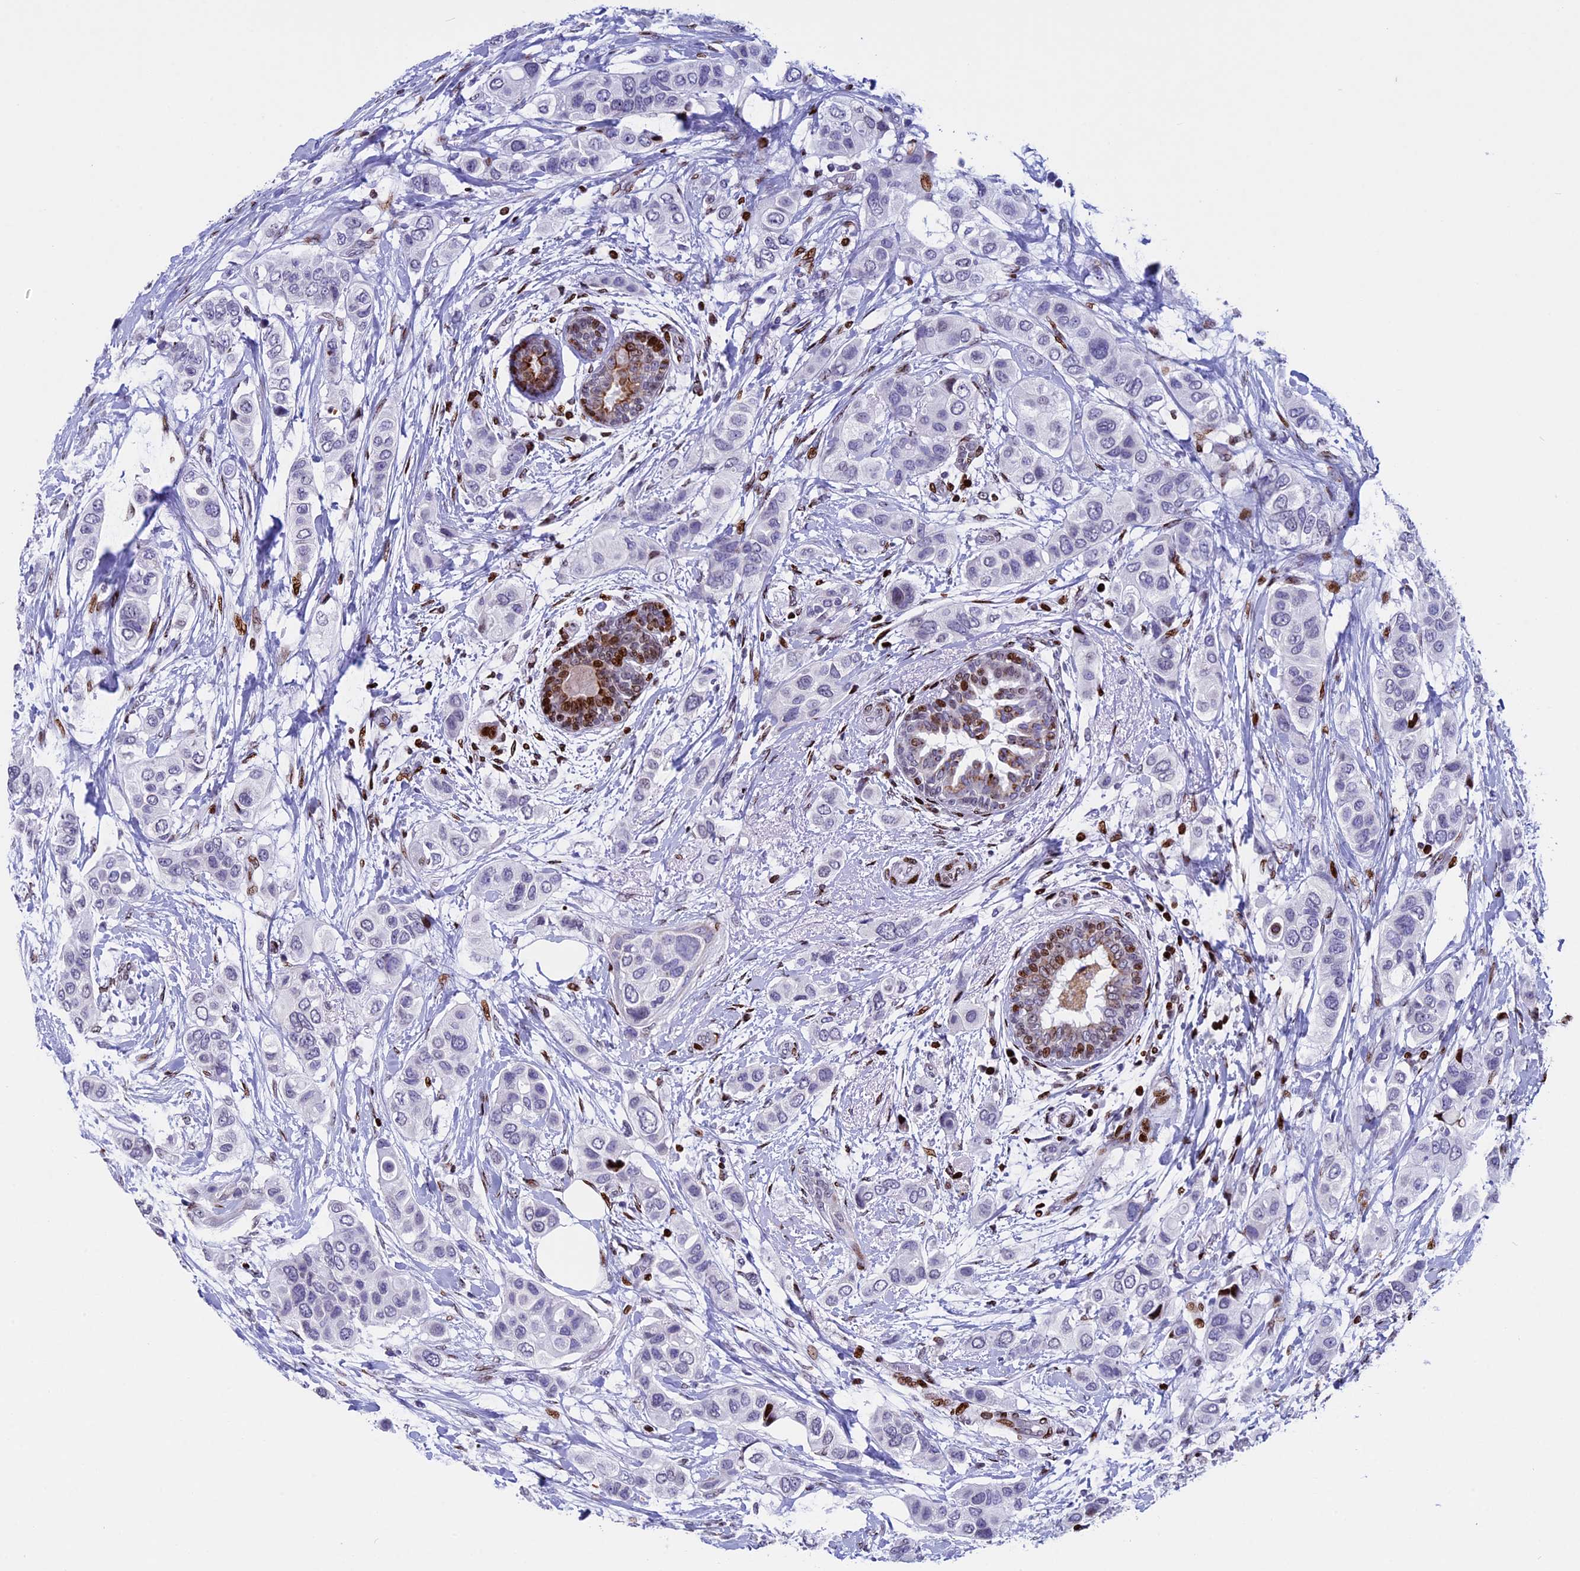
{"staining": {"intensity": "negative", "quantity": "none", "location": "none"}, "tissue": "breast cancer", "cell_type": "Tumor cells", "image_type": "cancer", "snomed": [{"axis": "morphology", "description": "Lobular carcinoma"}, {"axis": "topography", "description": "Breast"}], "caption": "IHC micrograph of neoplastic tissue: breast cancer stained with DAB demonstrates no significant protein staining in tumor cells.", "gene": "BTBD3", "patient": {"sex": "female", "age": 51}}